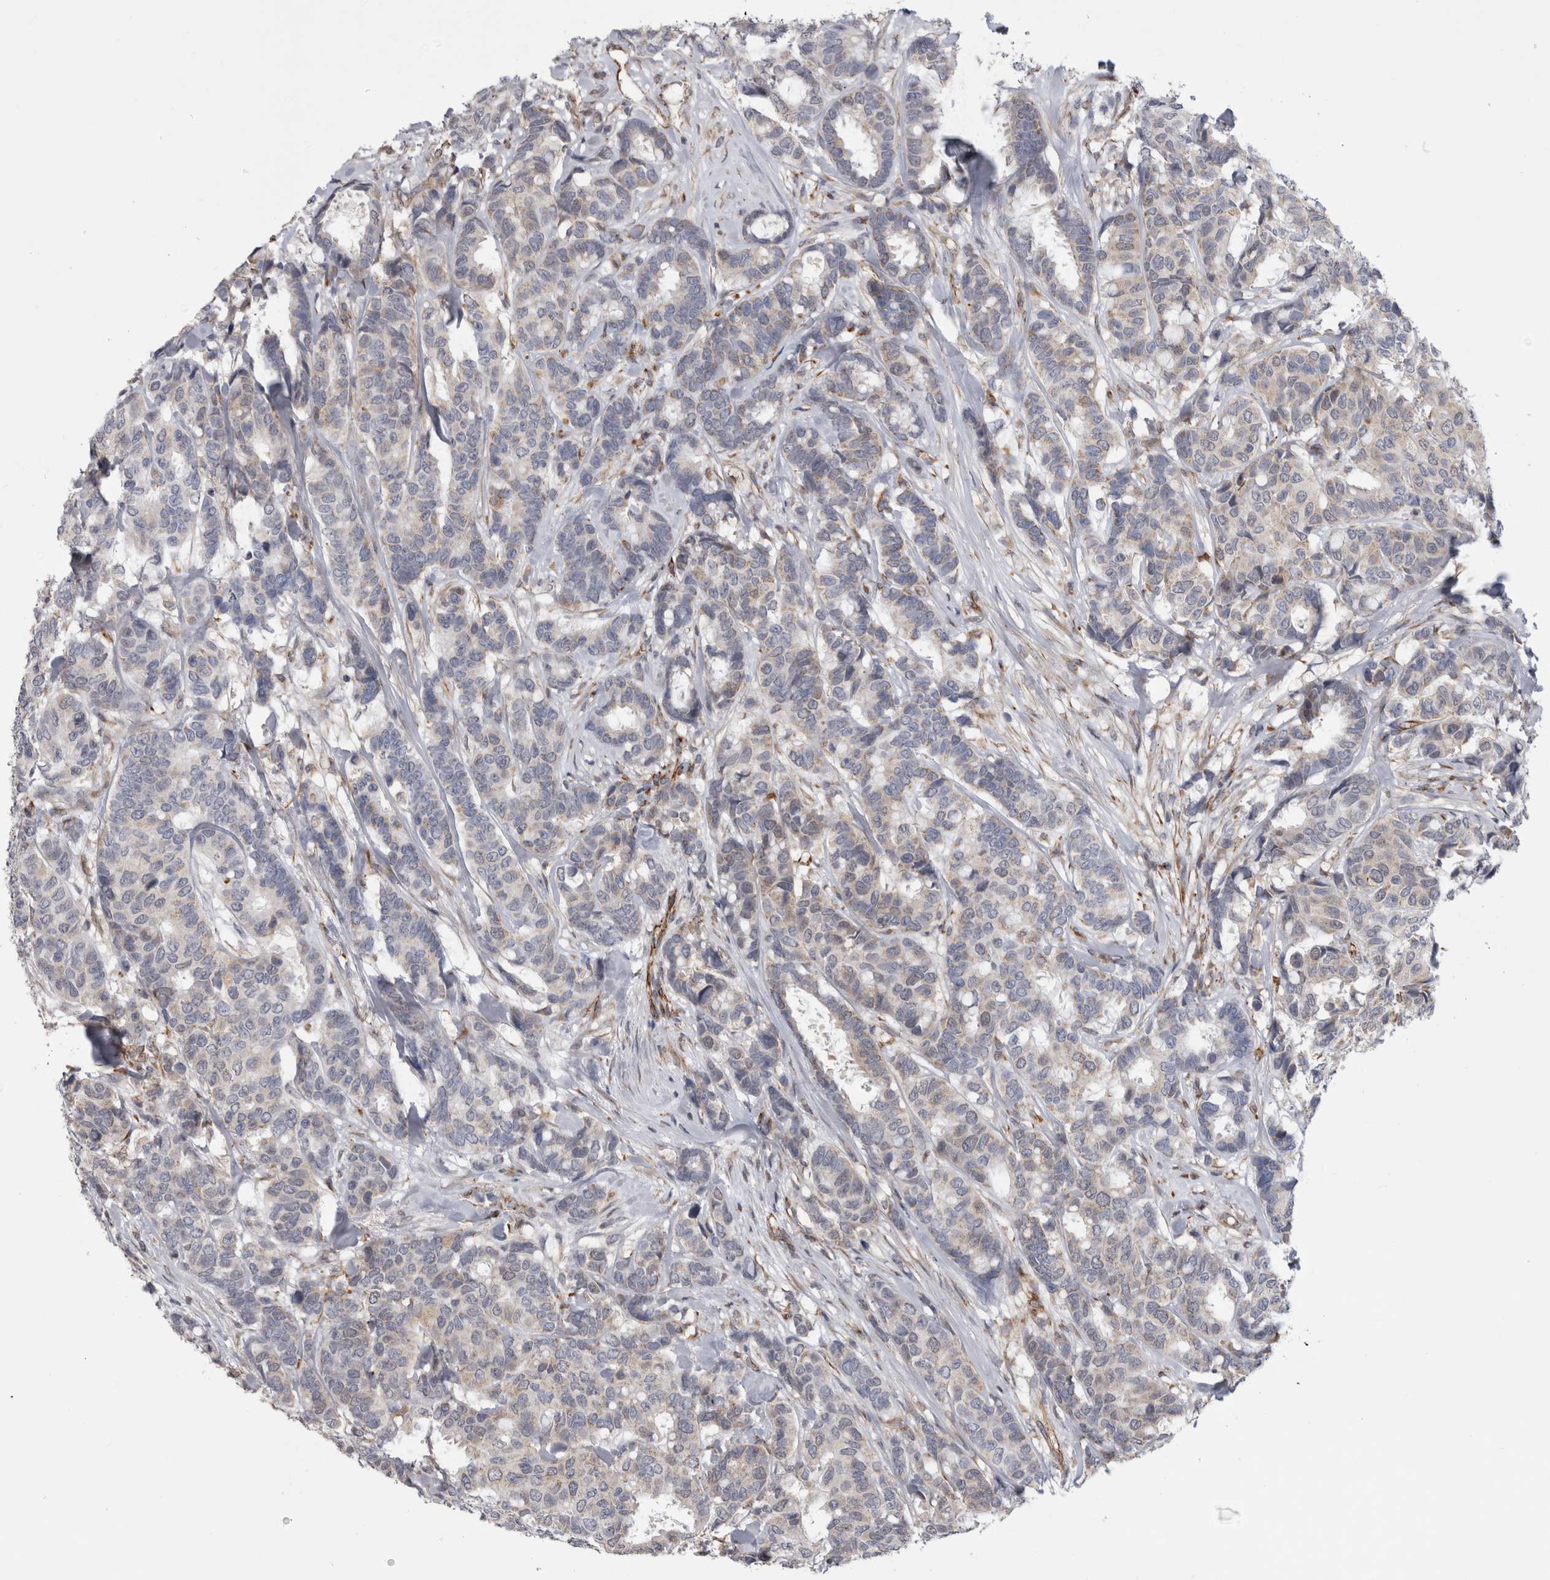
{"staining": {"intensity": "weak", "quantity": "25%-75%", "location": "cytoplasmic/membranous"}, "tissue": "breast cancer", "cell_type": "Tumor cells", "image_type": "cancer", "snomed": [{"axis": "morphology", "description": "Duct carcinoma"}, {"axis": "topography", "description": "Breast"}], "caption": "The micrograph displays a brown stain indicating the presence of a protein in the cytoplasmic/membranous of tumor cells in infiltrating ductal carcinoma (breast). Using DAB (brown) and hematoxylin (blue) stains, captured at high magnification using brightfield microscopy.", "gene": "ACOT7", "patient": {"sex": "female", "age": 87}}